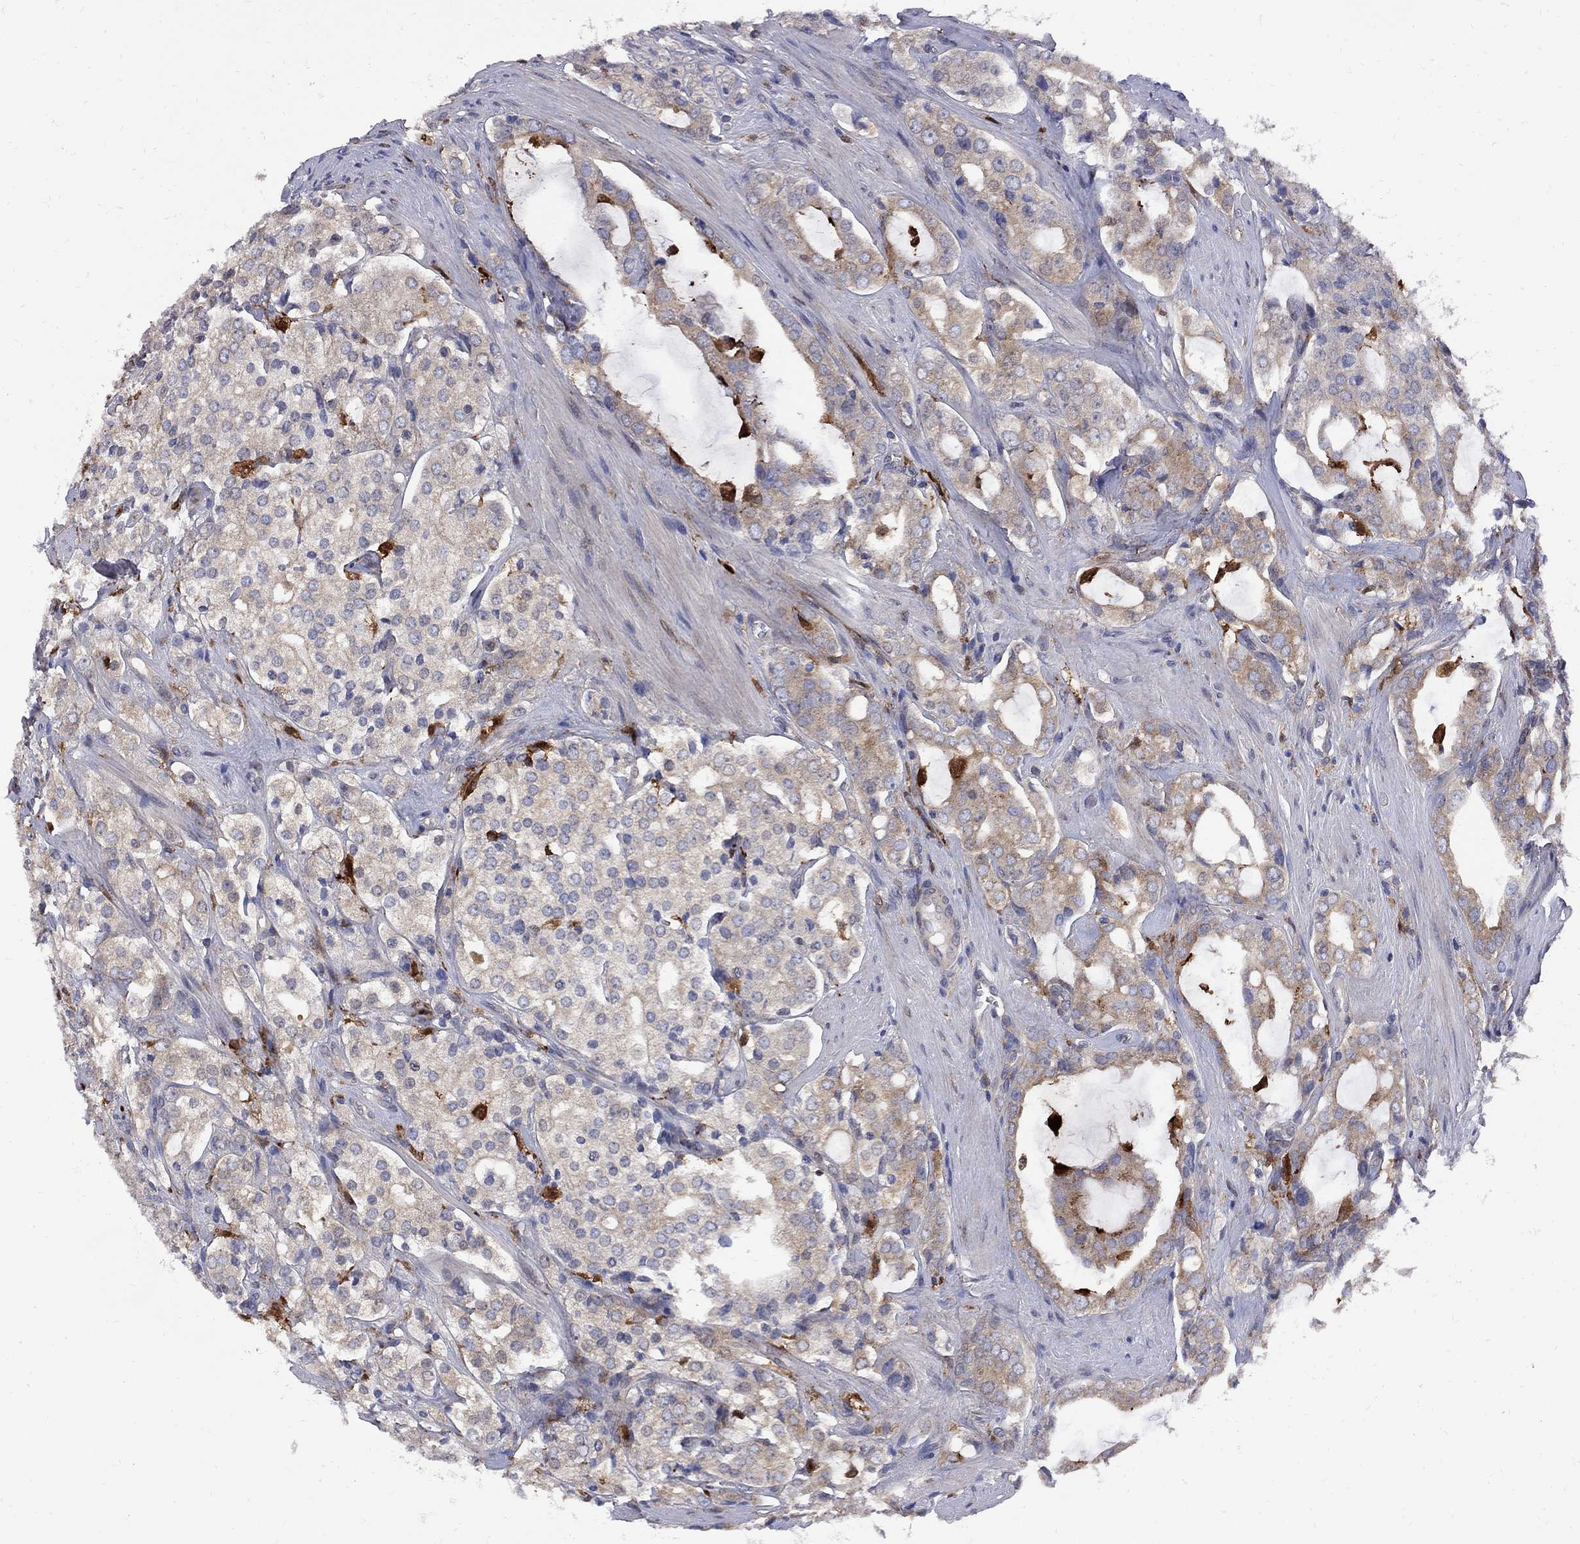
{"staining": {"intensity": "moderate", "quantity": "25%-75%", "location": "cytoplasmic/membranous"}, "tissue": "prostate cancer", "cell_type": "Tumor cells", "image_type": "cancer", "snomed": [{"axis": "morphology", "description": "Adenocarcinoma, NOS"}, {"axis": "topography", "description": "Prostate"}], "caption": "This is an image of immunohistochemistry staining of prostate cancer, which shows moderate positivity in the cytoplasmic/membranous of tumor cells.", "gene": "MTHFR", "patient": {"sex": "male", "age": 66}}